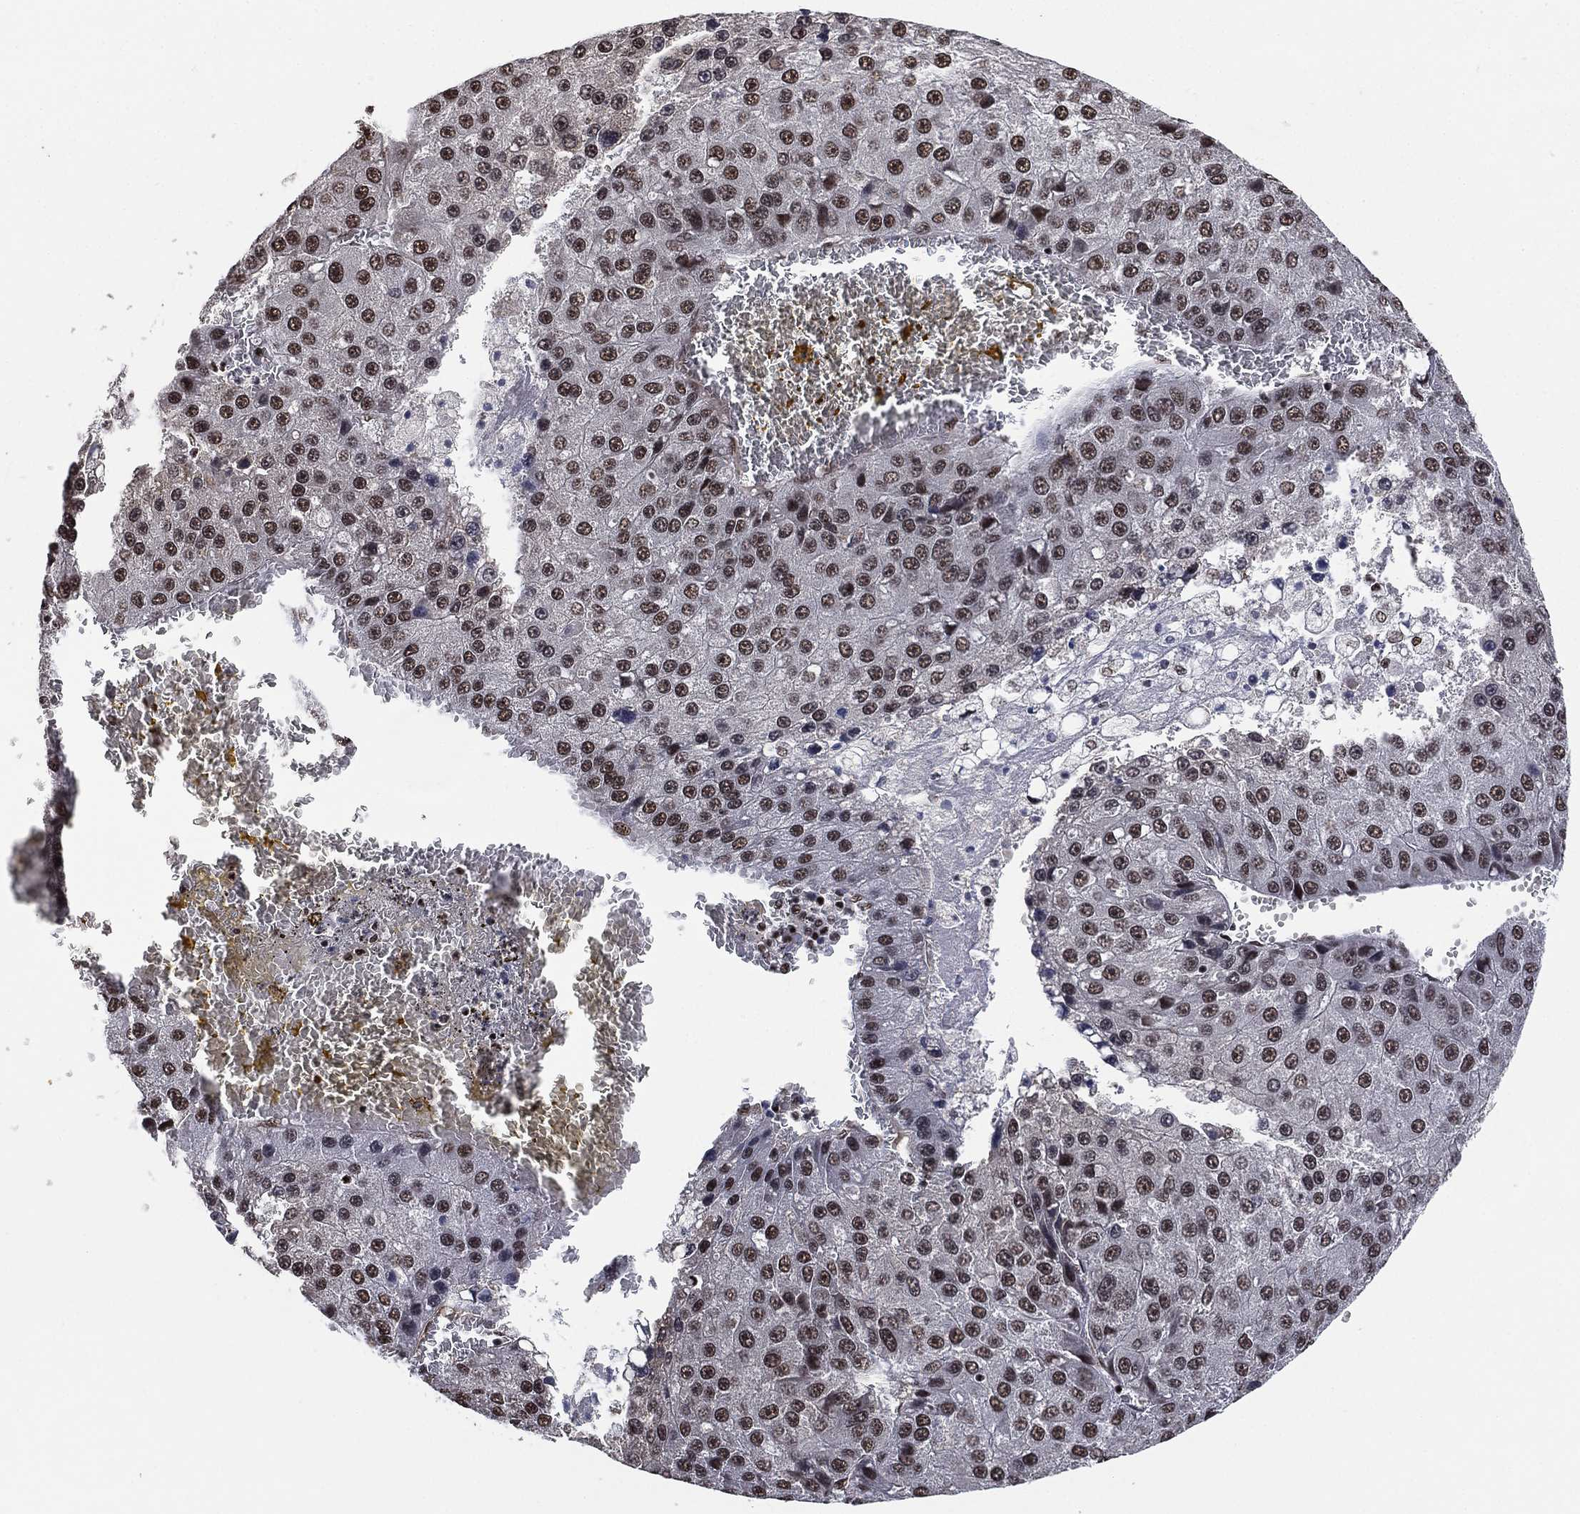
{"staining": {"intensity": "moderate", "quantity": "25%-75%", "location": "nuclear"}, "tissue": "liver cancer", "cell_type": "Tumor cells", "image_type": "cancer", "snomed": [{"axis": "morphology", "description": "Carcinoma, Hepatocellular, NOS"}, {"axis": "topography", "description": "Liver"}], "caption": "There is medium levels of moderate nuclear expression in tumor cells of liver cancer (hepatocellular carcinoma), as demonstrated by immunohistochemical staining (brown color).", "gene": "ZSCAN30", "patient": {"sex": "female", "age": 73}}